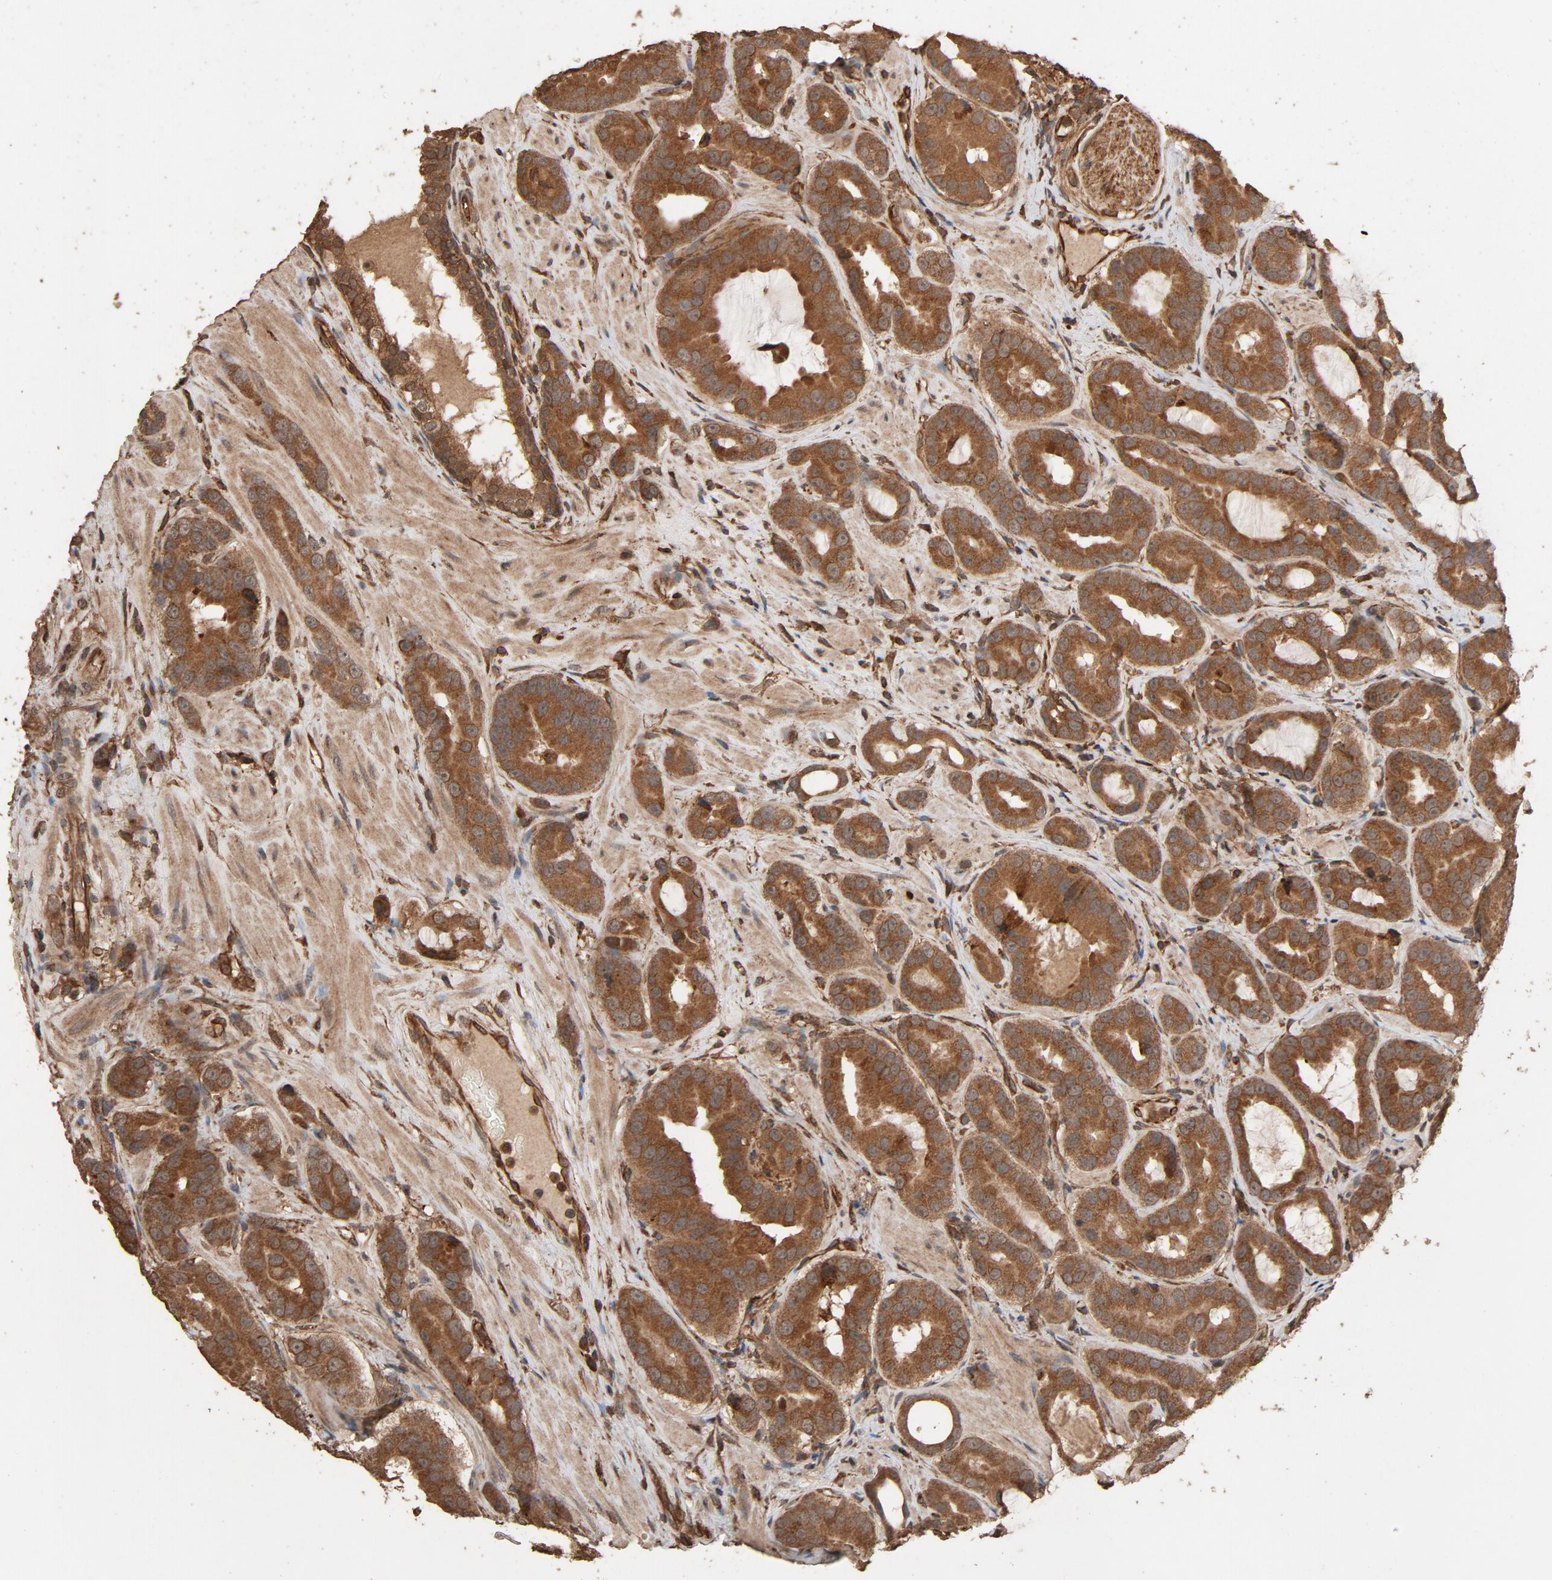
{"staining": {"intensity": "moderate", "quantity": ">75%", "location": "cytoplasmic/membranous"}, "tissue": "prostate cancer", "cell_type": "Tumor cells", "image_type": "cancer", "snomed": [{"axis": "morphology", "description": "Adenocarcinoma, Low grade"}, {"axis": "topography", "description": "Prostate"}], "caption": "A histopathology image of human prostate cancer stained for a protein exhibits moderate cytoplasmic/membranous brown staining in tumor cells.", "gene": "RPS6KA6", "patient": {"sex": "male", "age": 59}}